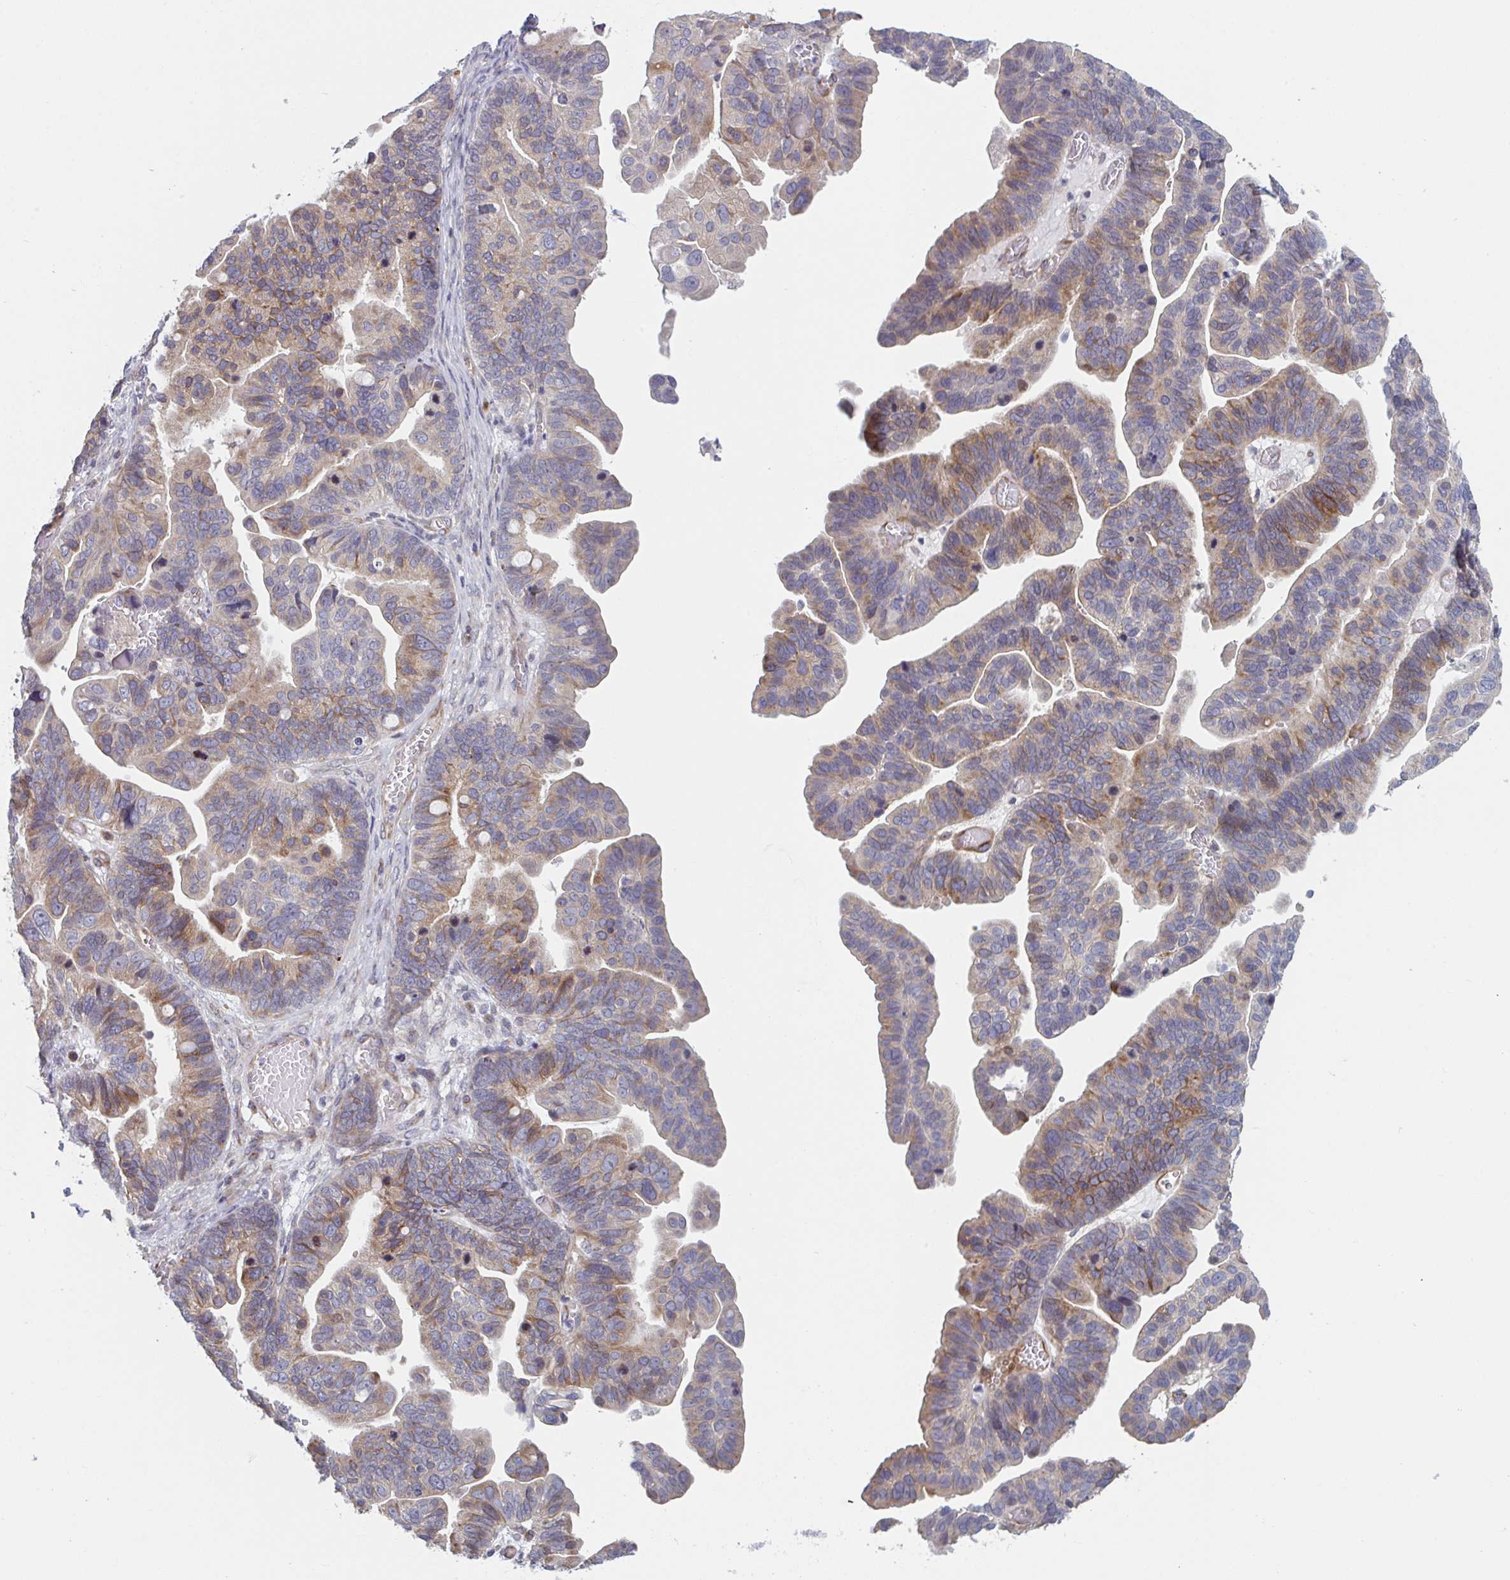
{"staining": {"intensity": "moderate", "quantity": "25%-75%", "location": "cytoplasmic/membranous"}, "tissue": "ovarian cancer", "cell_type": "Tumor cells", "image_type": "cancer", "snomed": [{"axis": "morphology", "description": "Cystadenocarcinoma, serous, NOS"}, {"axis": "topography", "description": "Ovary"}], "caption": "Protein analysis of serous cystadenocarcinoma (ovarian) tissue demonstrates moderate cytoplasmic/membranous staining in about 25%-75% of tumor cells.", "gene": "TNFSF10", "patient": {"sex": "female", "age": 56}}